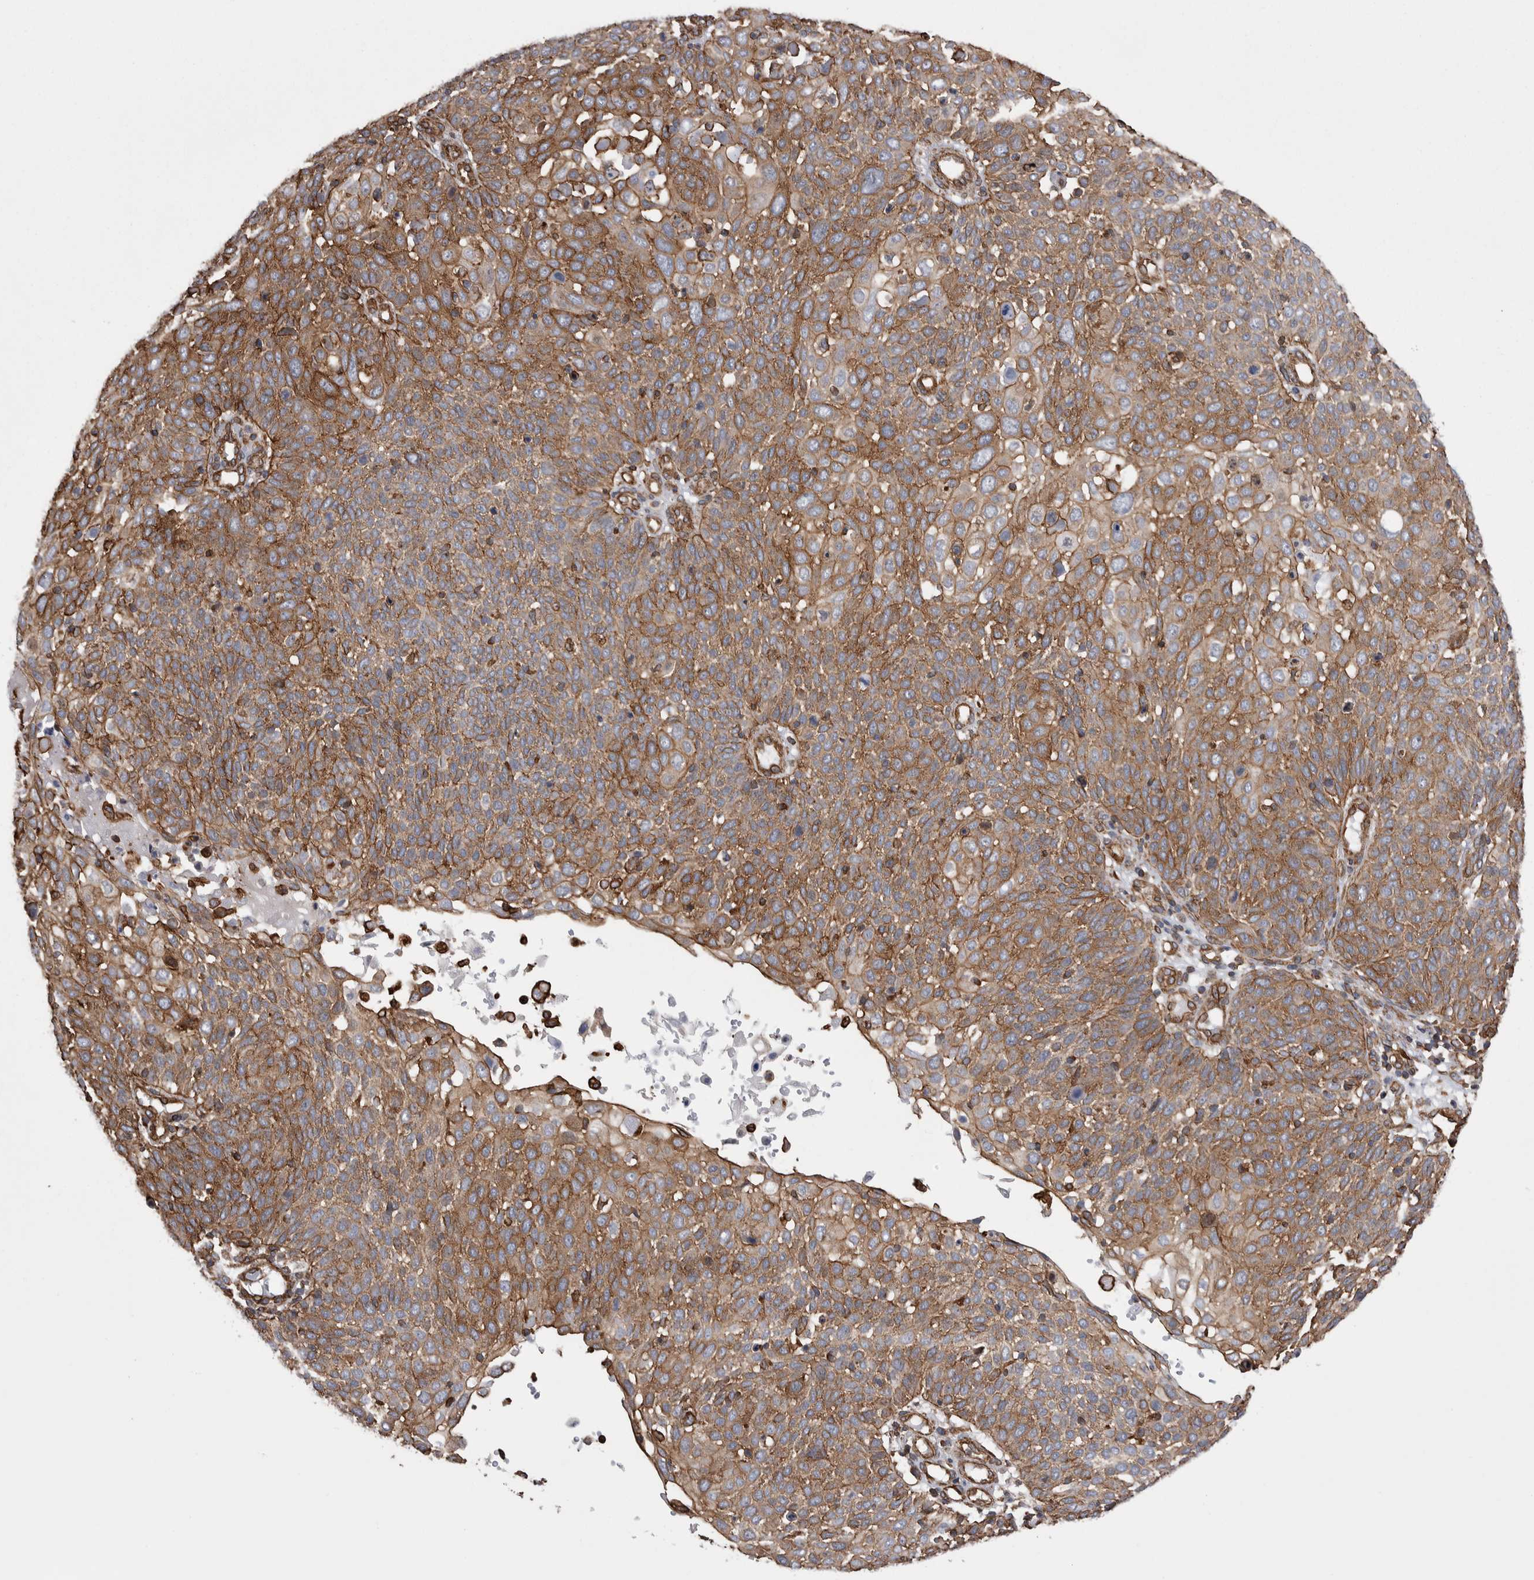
{"staining": {"intensity": "moderate", "quantity": ">75%", "location": "cytoplasmic/membranous"}, "tissue": "cervical cancer", "cell_type": "Tumor cells", "image_type": "cancer", "snomed": [{"axis": "morphology", "description": "Squamous cell carcinoma, NOS"}, {"axis": "topography", "description": "Cervix"}], "caption": "Cervical cancer stained for a protein (brown) exhibits moderate cytoplasmic/membranous positive staining in approximately >75% of tumor cells.", "gene": "KIF12", "patient": {"sex": "female", "age": 74}}